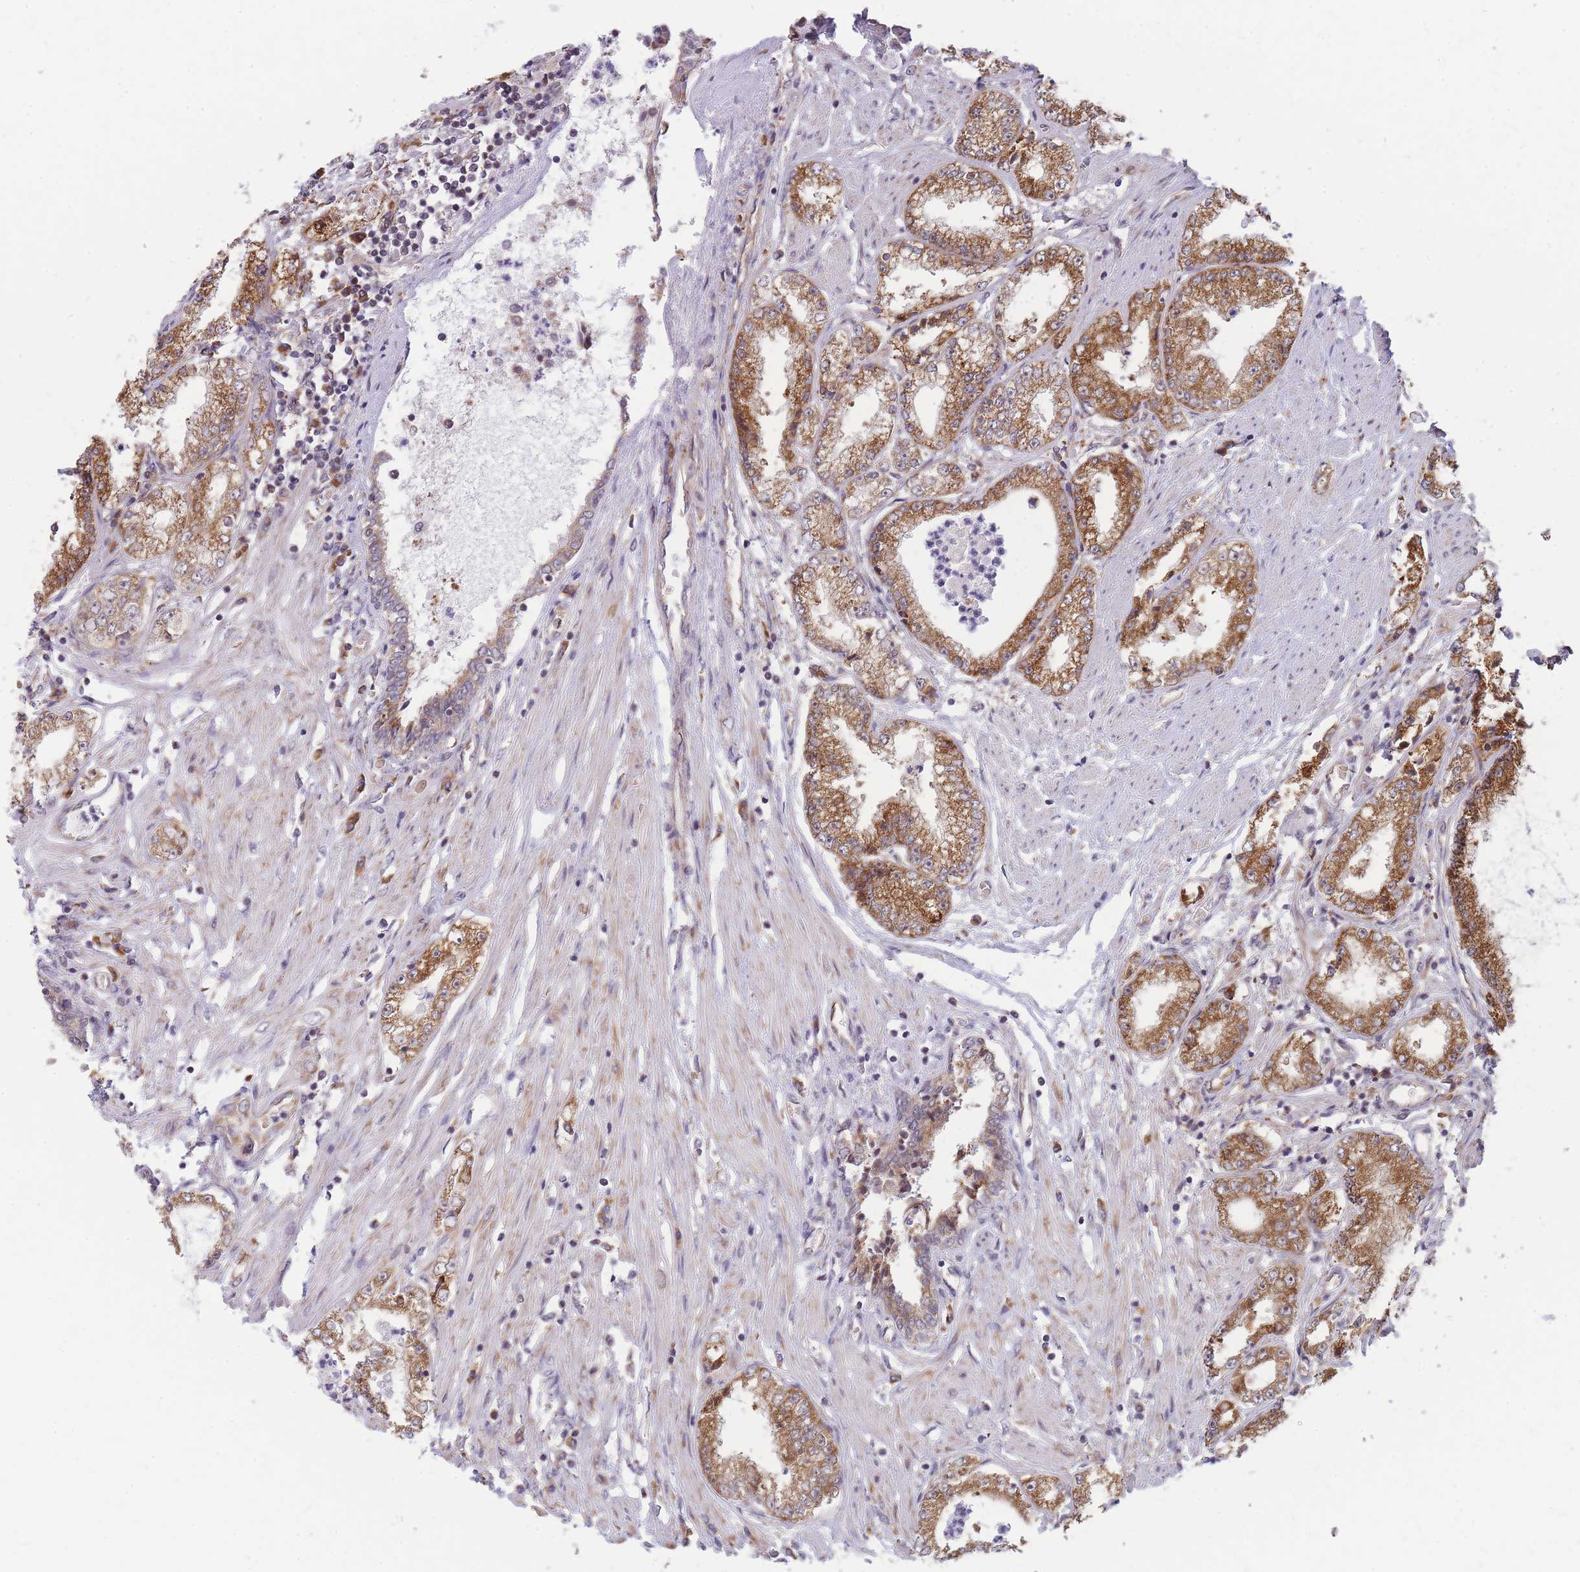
{"staining": {"intensity": "moderate", "quantity": ">75%", "location": "cytoplasmic/membranous"}, "tissue": "prostate cancer", "cell_type": "Tumor cells", "image_type": "cancer", "snomed": [{"axis": "morphology", "description": "Adenocarcinoma, High grade"}, {"axis": "topography", "description": "Prostate"}], "caption": "Protein positivity by immunohistochemistry (IHC) shows moderate cytoplasmic/membranous positivity in approximately >75% of tumor cells in prostate cancer. Using DAB (3,3'-diaminobenzidine) (brown) and hematoxylin (blue) stains, captured at high magnification using brightfield microscopy.", "gene": "MRPL23", "patient": {"sex": "male", "age": 69}}